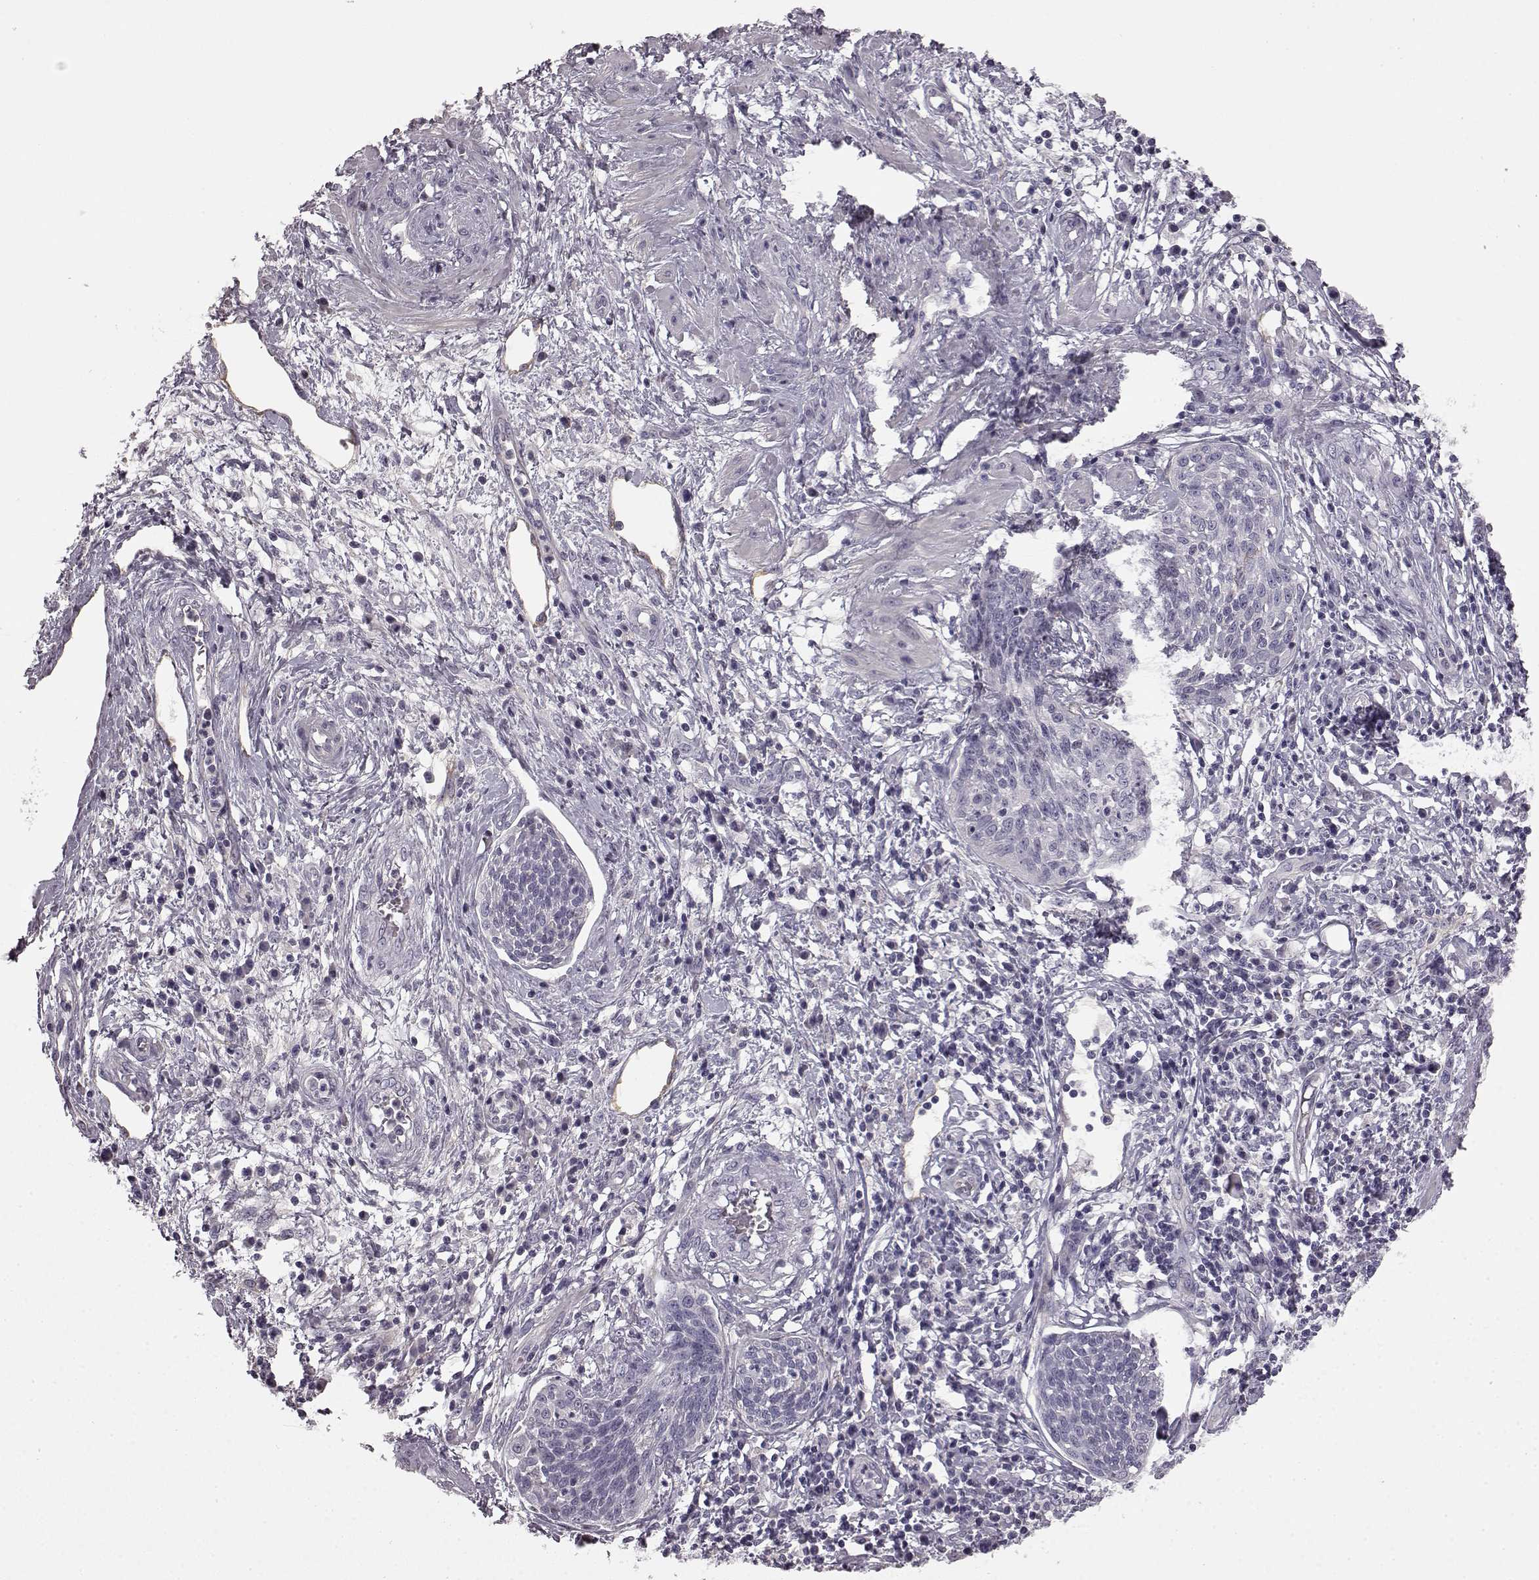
{"staining": {"intensity": "negative", "quantity": "none", "location": "none"}, "tissue": "cervical cancer", "cell_type": "Tumor cells", "image_type": "cancer", "snomed": [{"axis": "morphology", "description": "Squamous cell carcinoma, NOS"}, {"axis": "topography", "description": "Cervix"}], "caption": "Human squamous cell carcinoma (cervical) stained for a protein using IHC demonstrates no expression in tumor cells.", "gene": "KRT85", "patient": {"sex": "female", "age": 34}}